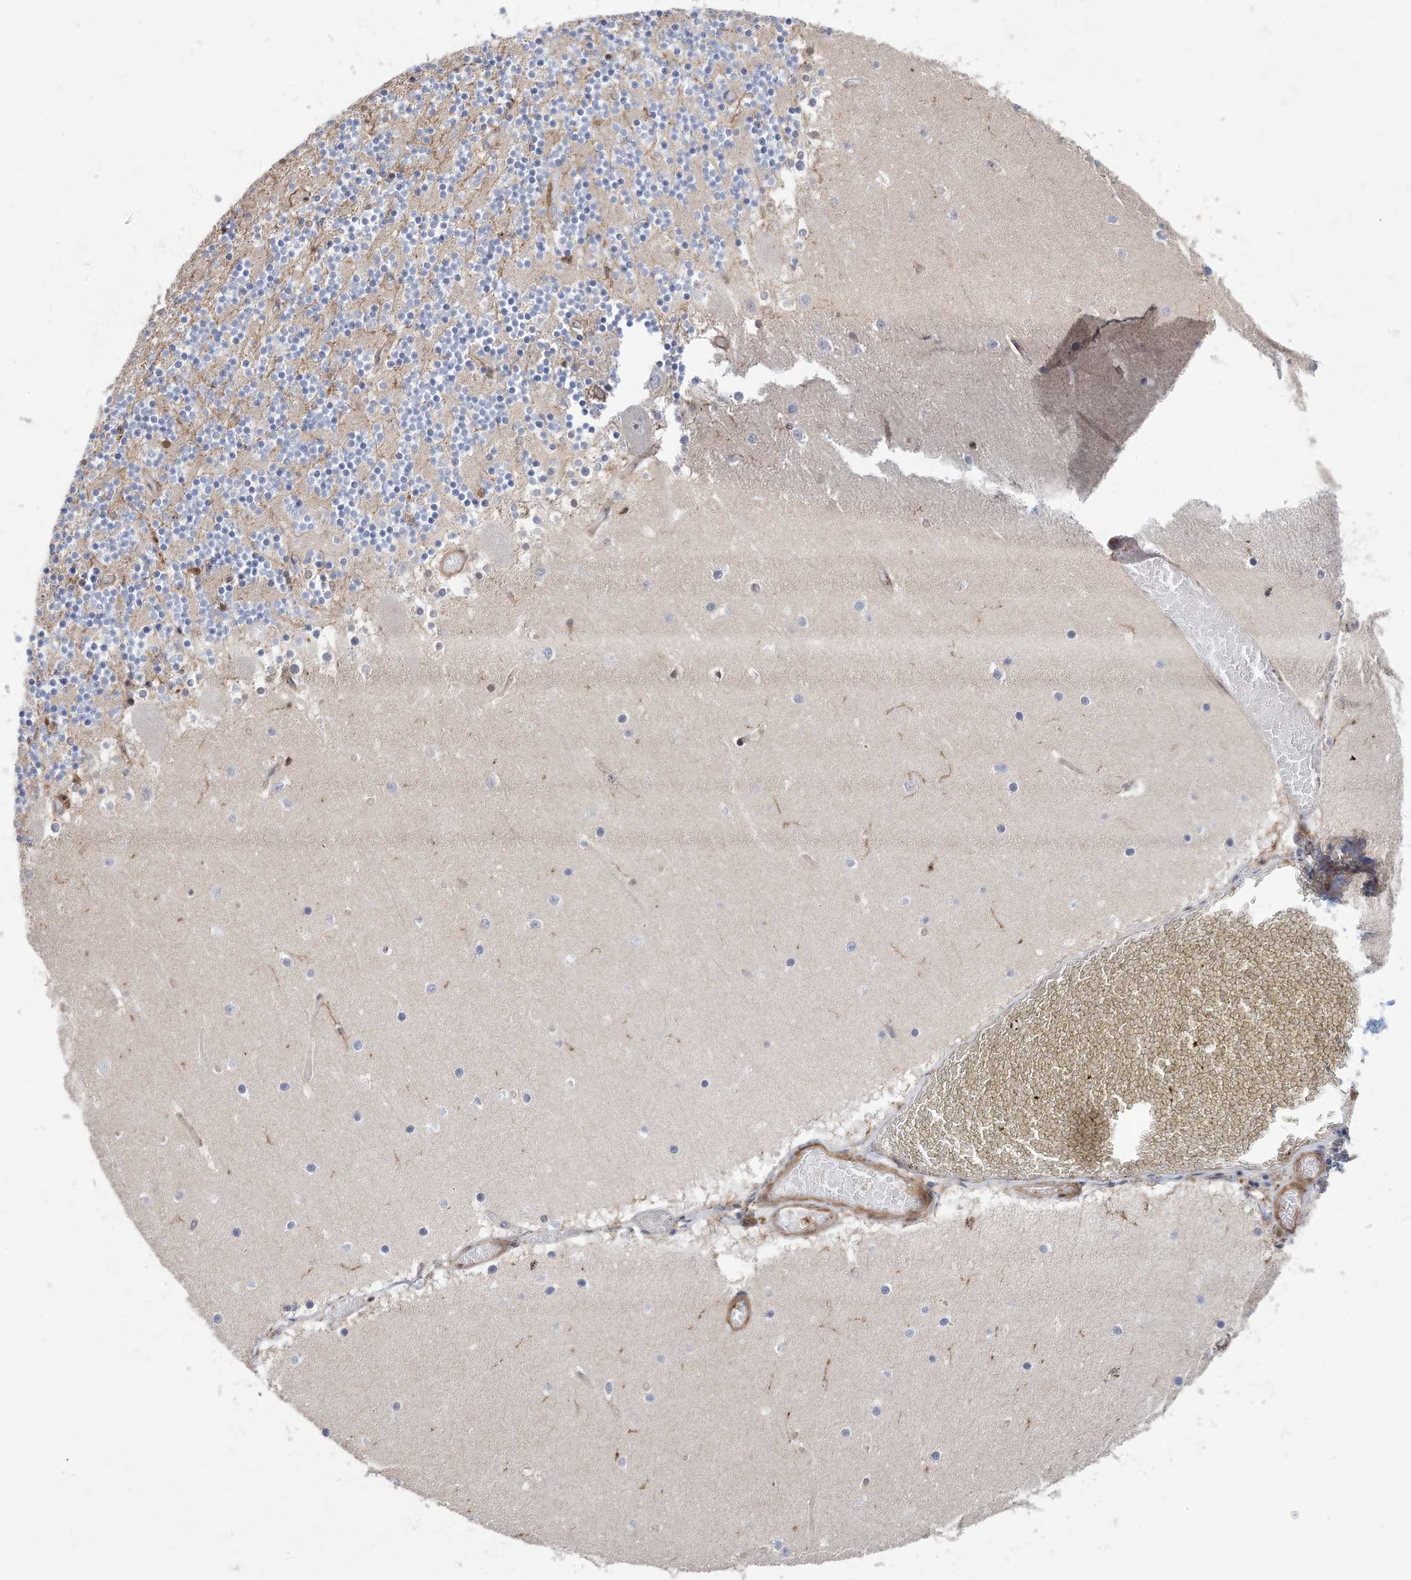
{"staining": {"intensity": "negative", "quantity": "none", "location": "none"}, "tissue": "cerebellum", "cell_type": "Cells in granular layer", "image_type": "normal", "snomed": [{"axis": "morphology", "description": "Normal tissue, NOS"}, {"axis": "topography", "description": "Cerebellum"}], "caption": "Immunohistochemistry (IHC) of benign human cerebellum exhibits no staining in cells in granular layer. (DAB (3,3'-diaminobenzidine) IHC with hematoxylin counter stain).", "gene": "HS1BP3", "patient": {"sex": "female", "age": 28}}